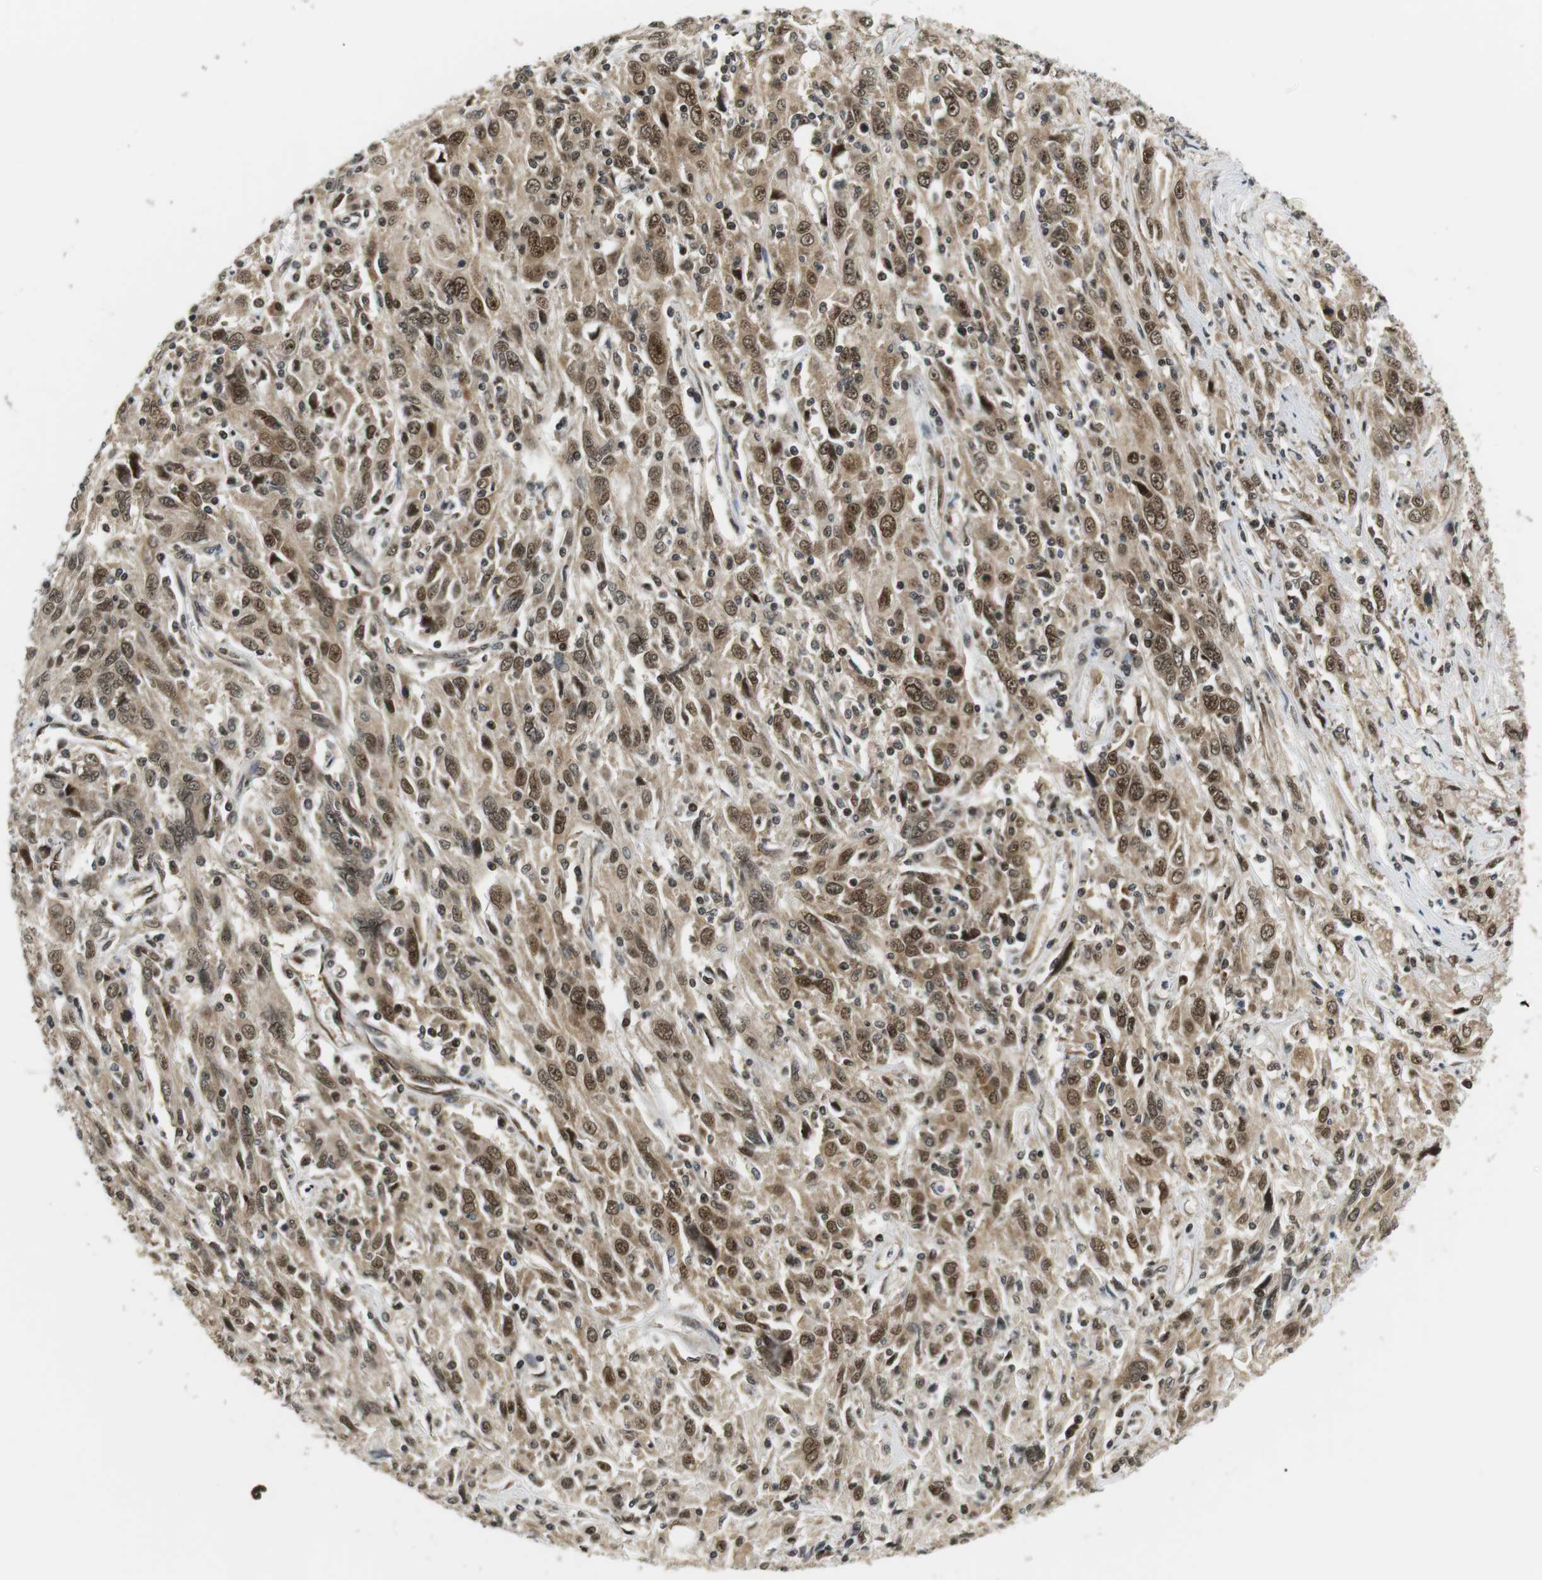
{"staining": {"intensity": "moderate", "quantity": ">75%", "location": "cytoplasmic/membranous,nuclear"}, "tissue": "cervical cancer", "cell_type": "Tumor cells", "image_type": "cancer", "snomed": [{"axis": "morphology", "description": "Squamous cell carcinoma, NOS"}, {"axis": "topography", "description": "Cervix"}], "caption": "A micrograph of human cervical cancer stained for a protein reveals moderate cytoplasmic/membranous and nuclear brown staining in tumor cells.", "gene": "CSNK2B", "patient": {"sex": "female", "age": 46}}